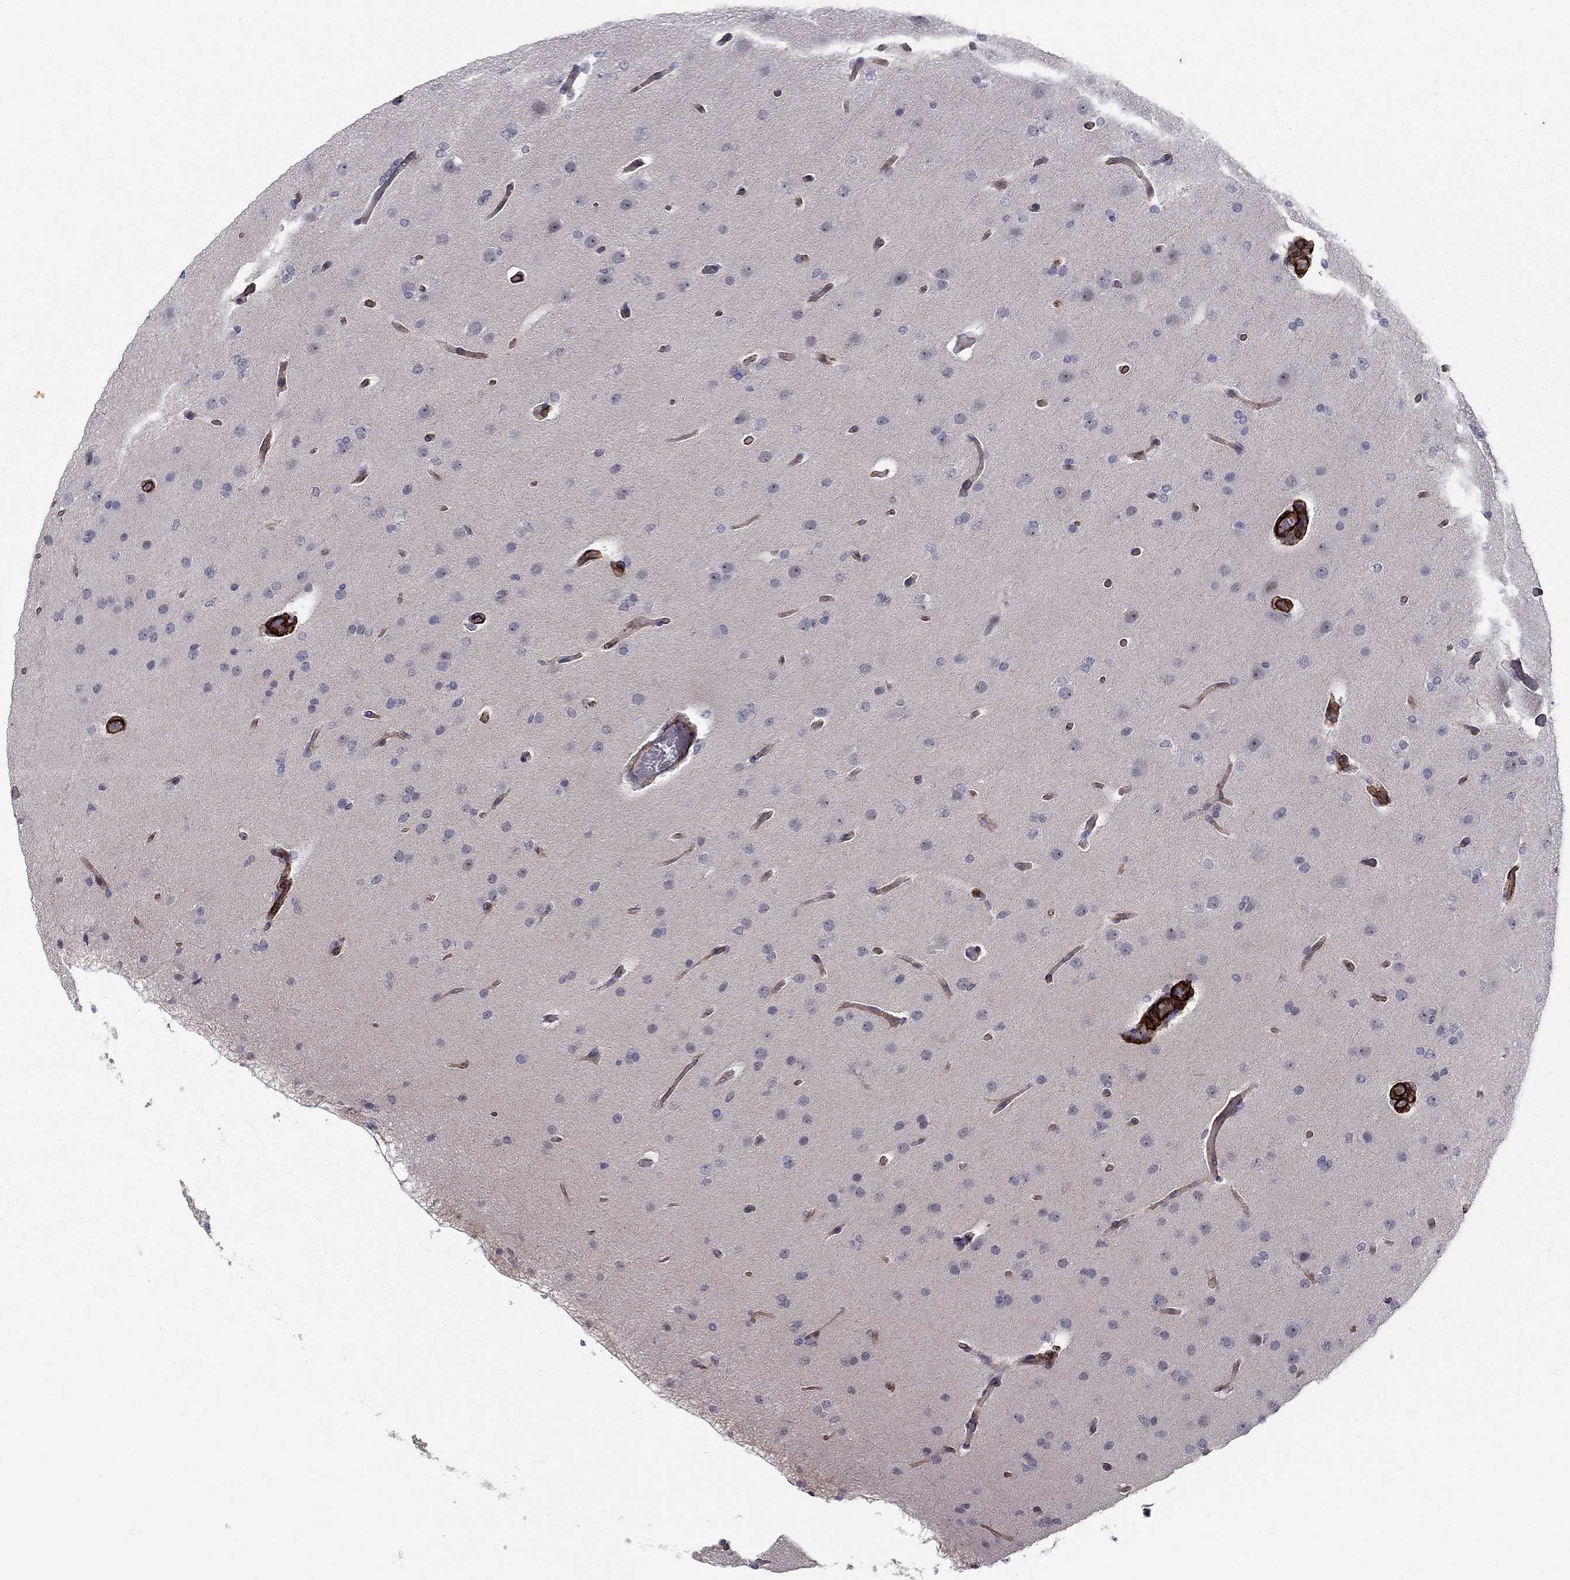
{"staining": {"intensity": "negative", "quantity": "none", "location": "none"}, "tissue": "glioma", "cell_type": "Tumor cells", "image_type": "cancer", "snomed": [{"axis": "morphology", "description": "Glioma, malignant, Low grade"}, {"axis": "topography", "description": "Brain"}], "caption": "DAB immunohistochemical staining of malignant glioma (low-grade) shows no significant positivity in tumor cells. (Stains: DAB IHC with hematoxylin counter stain, Microscopy: brightfield microscopy at high magnification).", "gene": "KRBA1", "patient": {"sex": "male", "age": 41}}